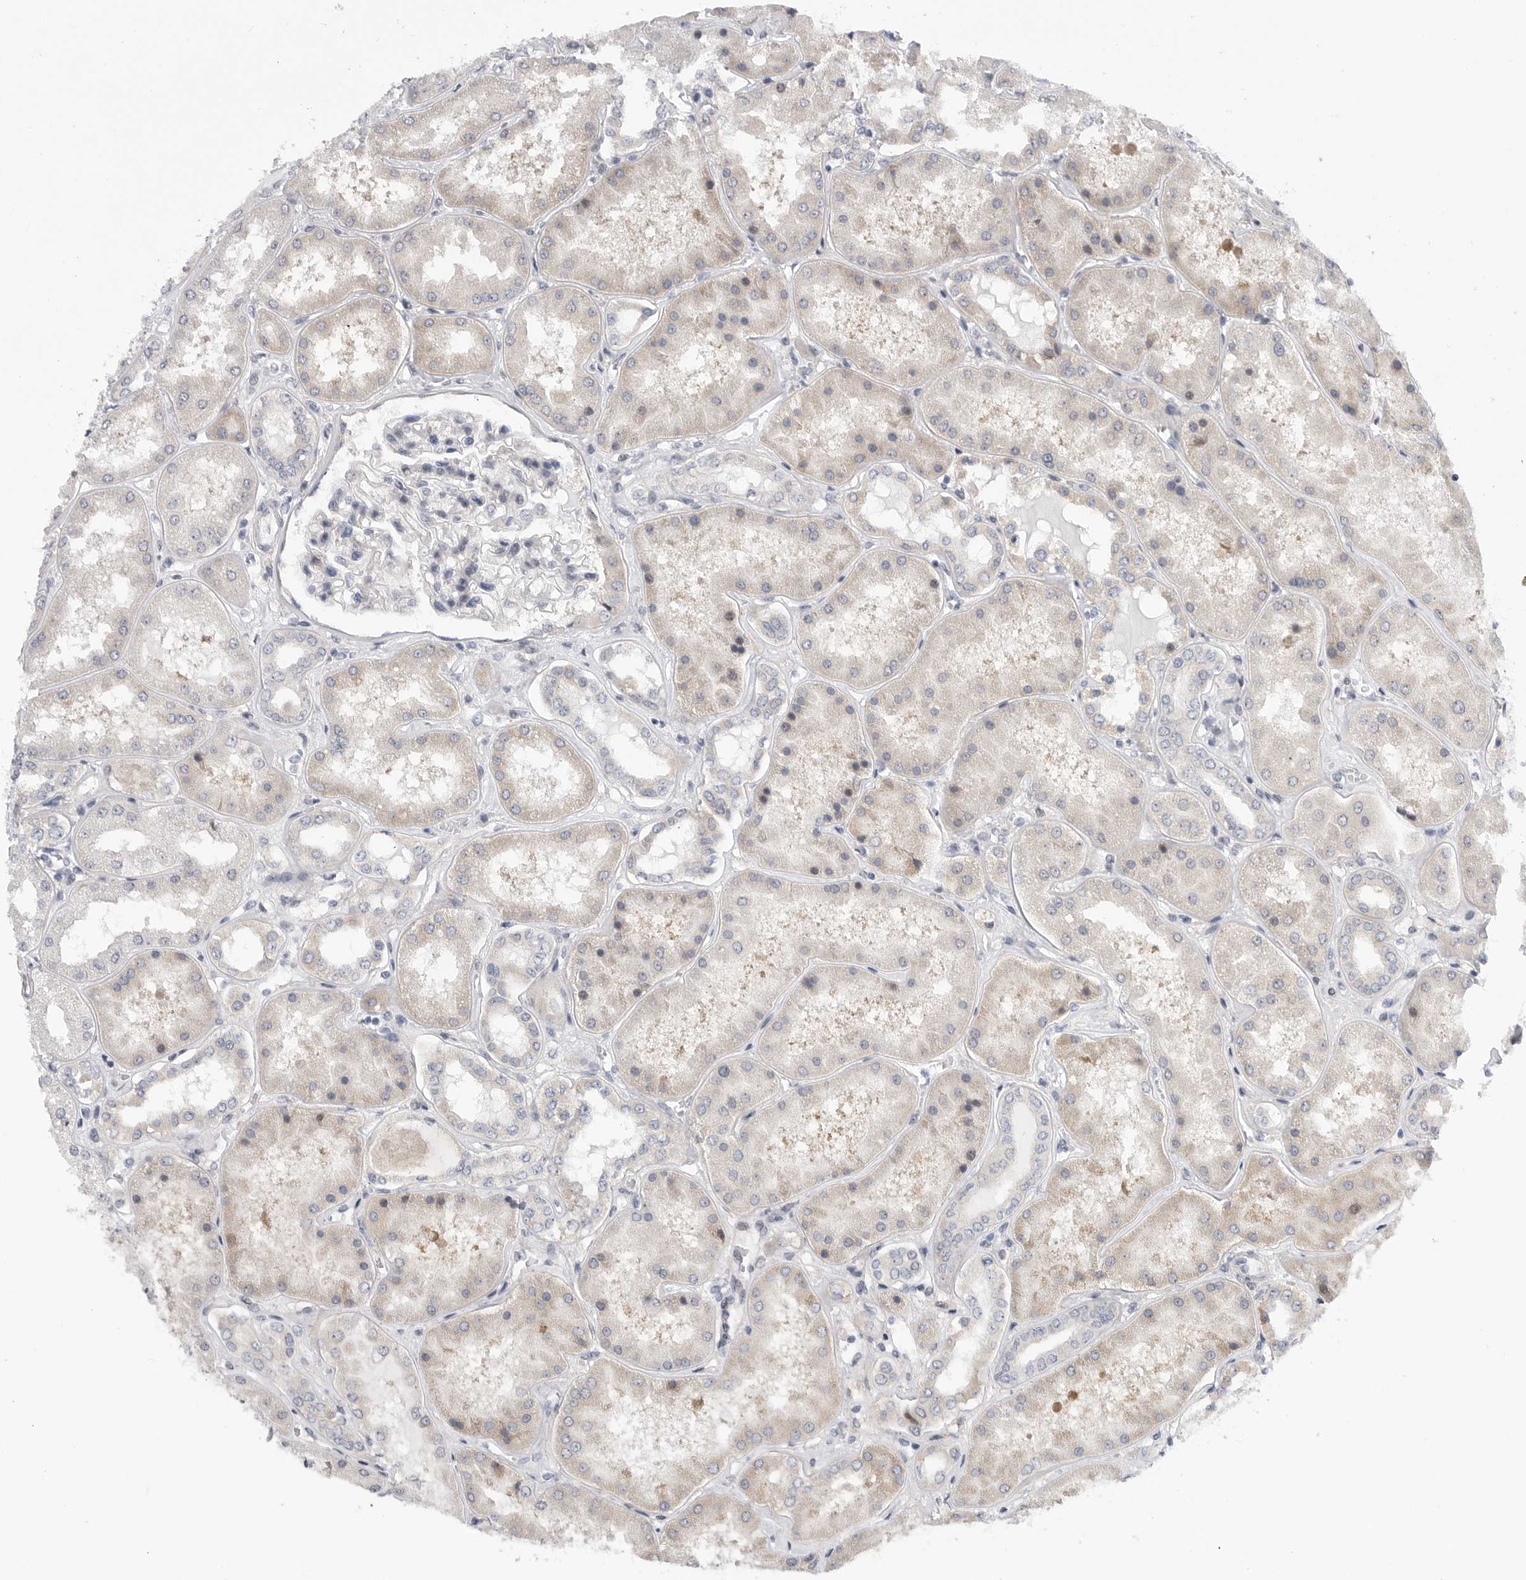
{"staining": {"intensity": "negative", "quantity": "none", "location": "none"}, "tissue": "kidney", "cell_type": "Cells in glomeruli", "image_type": "normal", "snomed": [{"axis": "morphology", "description": "Normal tissue, NOS"}, {"axis": "topography", "description": "Kidney"}], "caption": "Immunohistochemistry photomicrograph of normal kidney: human kidney stained with DAB (3,3'-diaminobenzidine) shows no significant protein positivity in cells in glomeruli. Nuclei are stained in blue.", "gene": "FBXO43", "patient": {"sex": "female", "age": 56}}